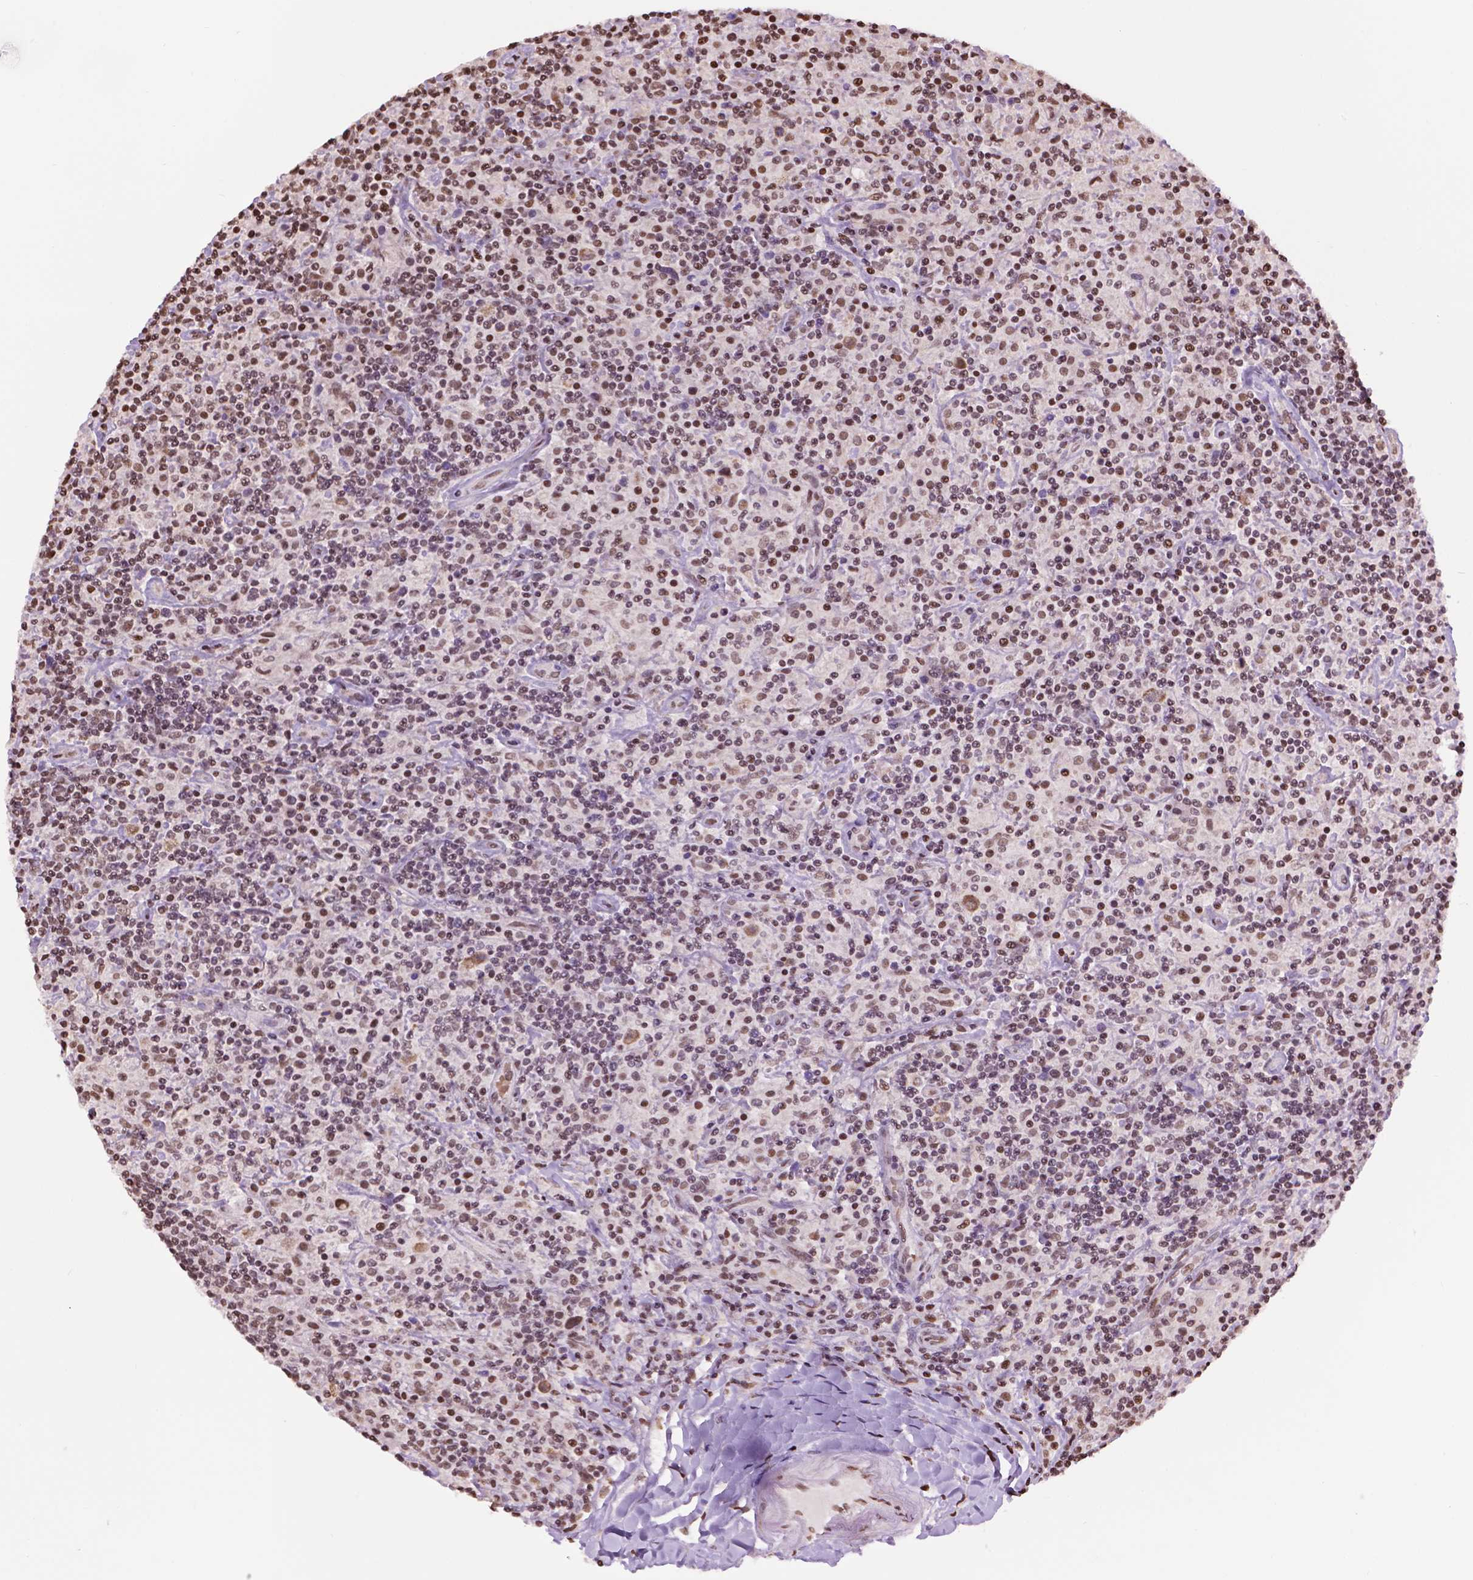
{"staining": {"intensity": "moderate", "quantity": ">75%", "location": "cytoplasmic/membranous,nuclear"}, "tissue": "lymphoma", "cell_type": "Tumor cells", "image_type": "cancer", "snomed": [{"axis": "morphology", "description": "Hodgkin's disease, NOS"}, {"axis": "topography", "description": "Lymph node"}], "caption": "Moderate cytoplasmic/membranous and nuclear expression is identified in approximately >75% of tumor cells in lymphoma.", "gene": "COL23A1", "patient": {"sex": "male", "age": 70}}